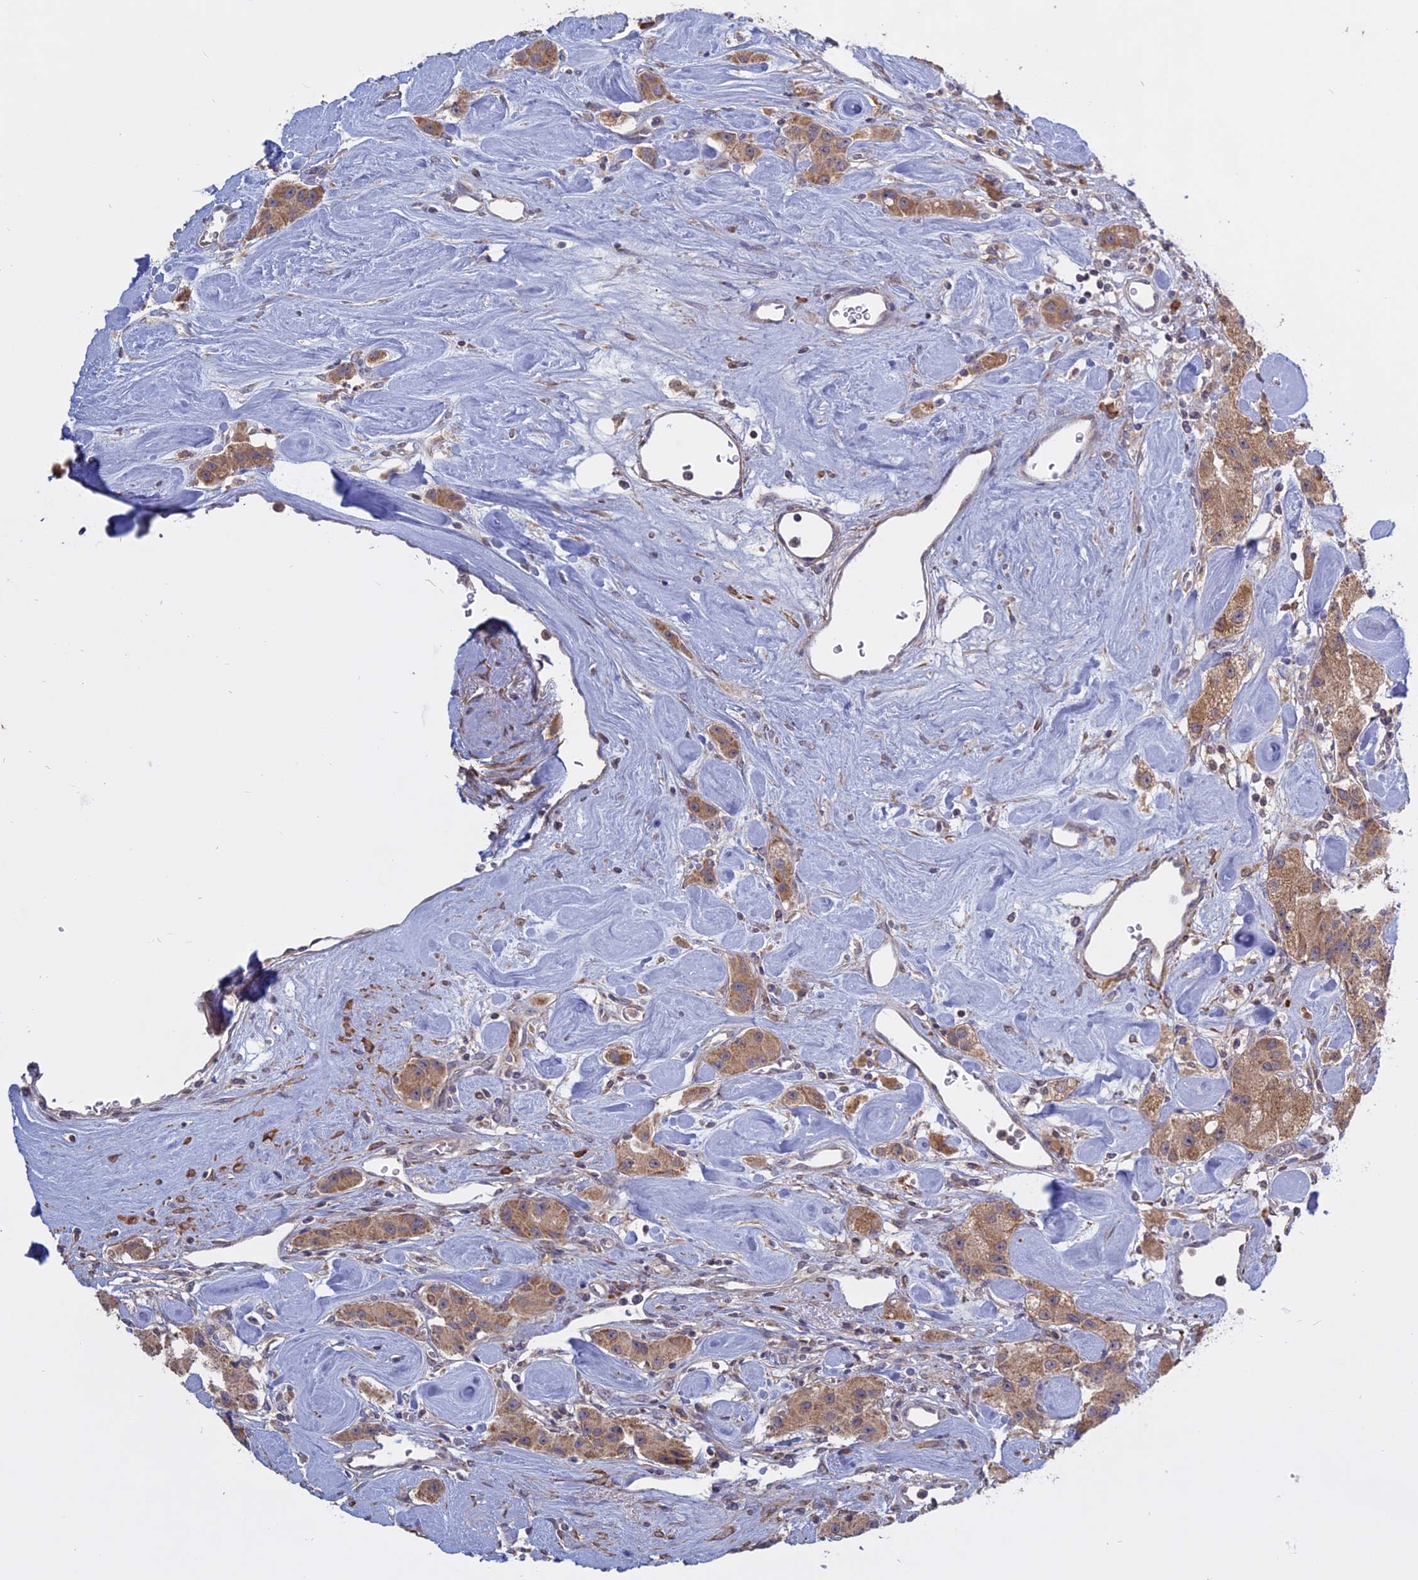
{"staining": {"intensity": "moderate", "quantity": ">75%", "location": "cytoplasmic/membranous"}, "tissue": "carcinoid", "cell_type": "Tumor cells", "image_type": "cancer", "snomed": [{"axis": "morphology", "description": "Carcinoid, malignant, NOS"}, {"axis": "topography", "description": "Pancreas"}], "caption": "High-power microscopy captured an IHC histopathology image of carcinoid (malignant), revealing moderate cytoplasmic/membranous staining in about >75% of tumor cells.", "gene": "TMEM208", "patient": {"sex": "male", "age": 41}}